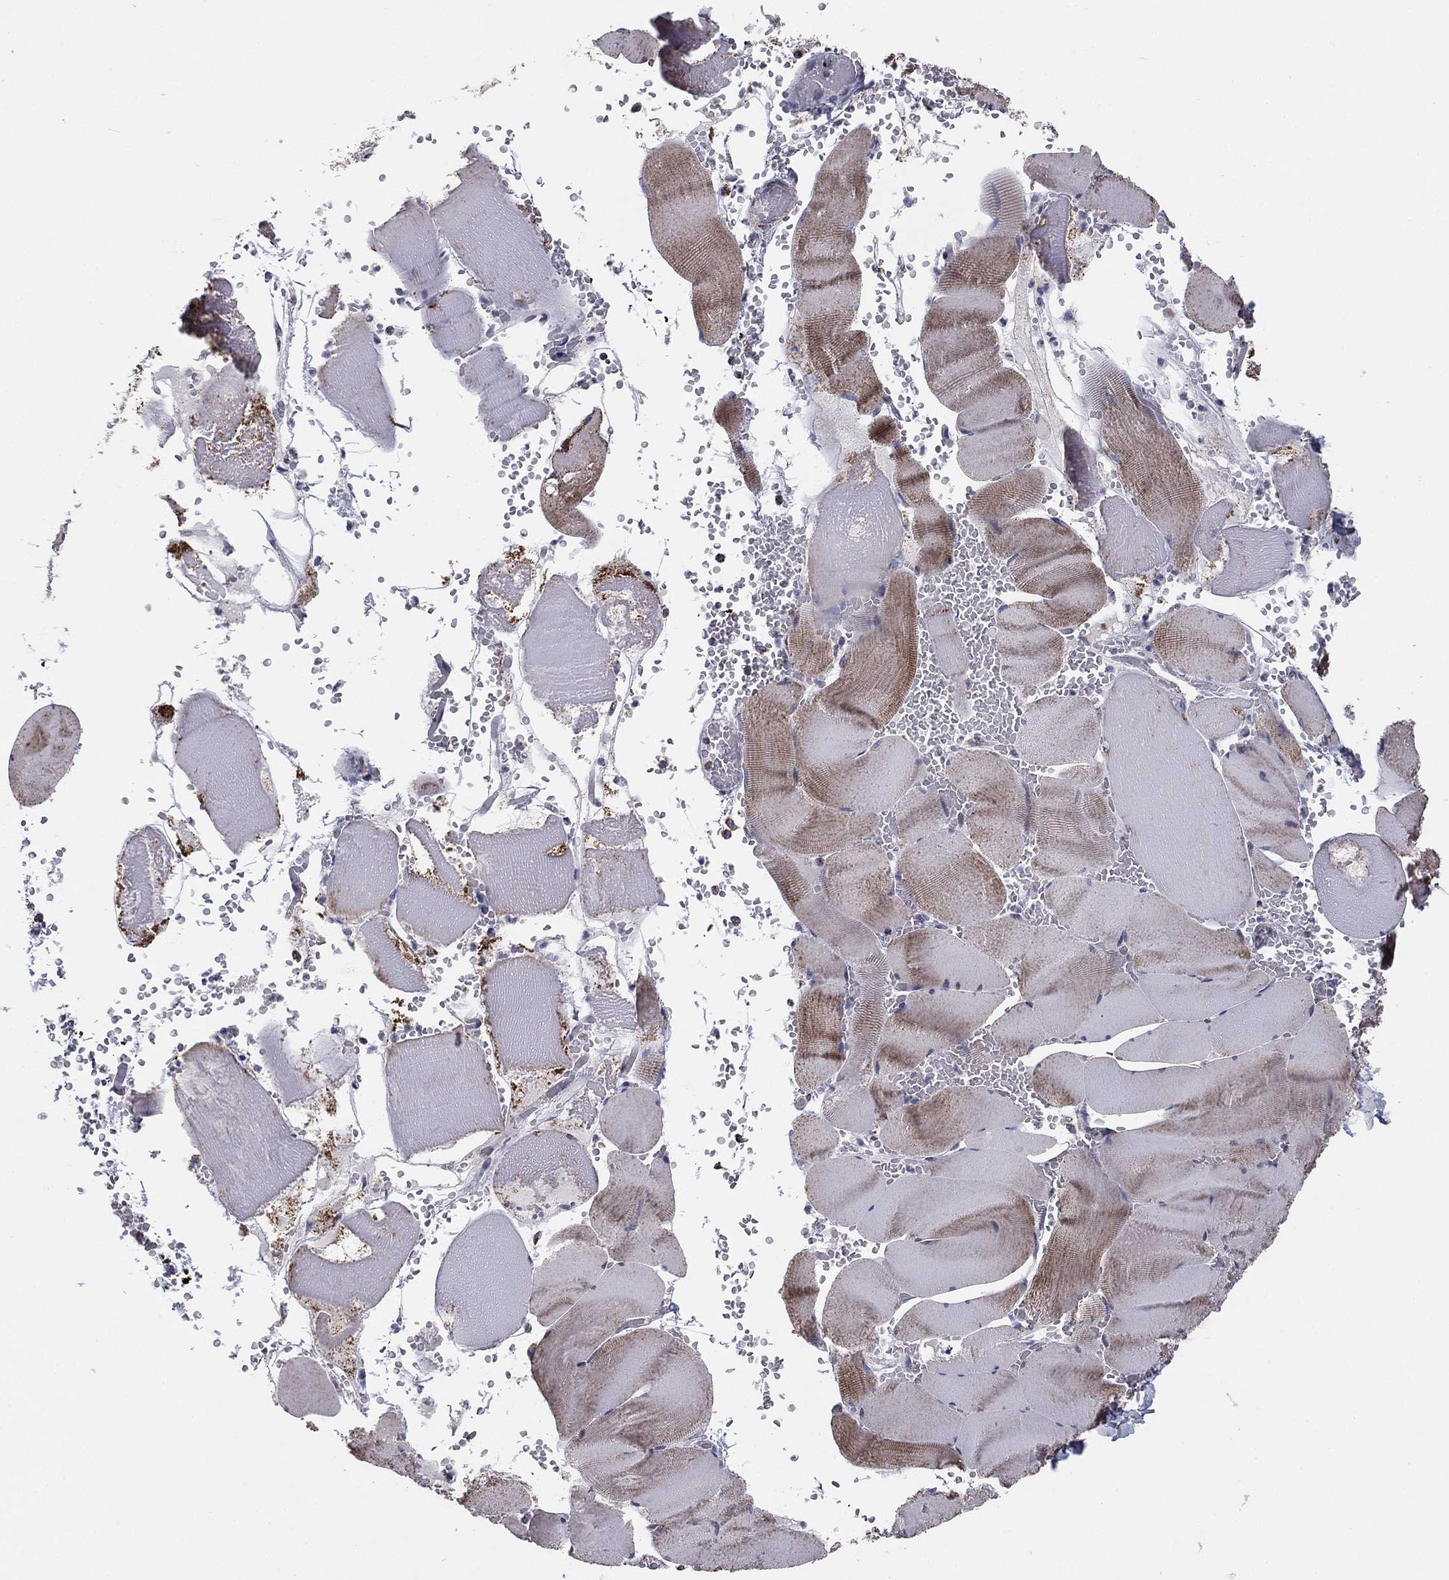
{"staining": {"intensity": "moderate", "quantity": "<25%", "location": "cytoplasmic/membranous"}, "tissue": "skeletal muscle", "cell_type": "Myocytes", "image_type": "normal", "snomed": [{"axis": "morphology", "description": "Normal tissue, NOS"}, {"axis": "topography", "description": "Skeletal muscle"}], "caption": "Myocytes show low levels of moderate cytoplasmic/membranous staining in approximately <25% of cells in unremarkable human skeletal muscle.", "gene": "NDUFV1", "patient": {"sex": "male", "age": 56}}